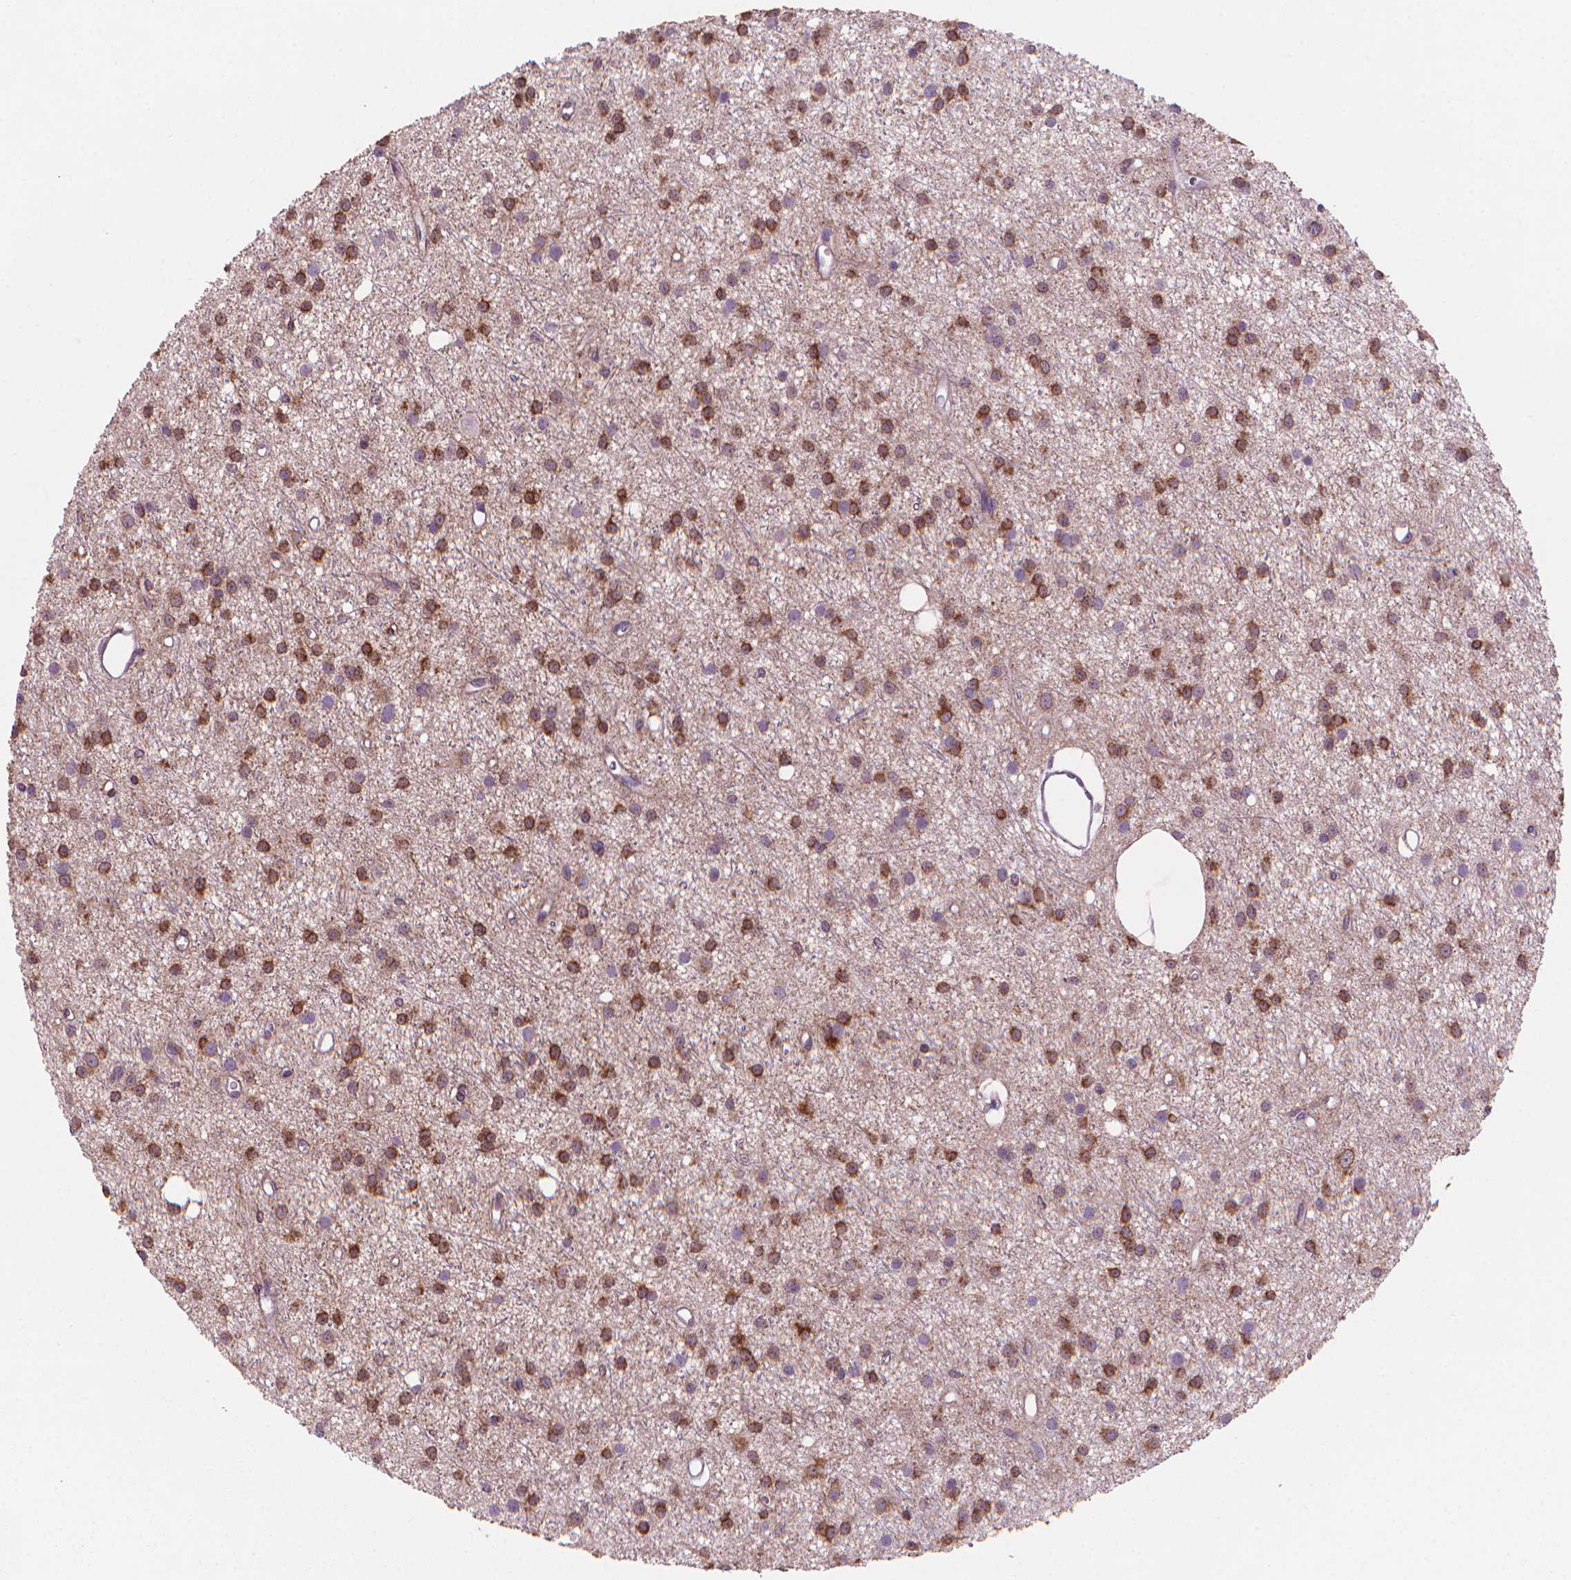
{"staining": {"intensity": "moderate", "quantity": ">75%", "location": "cytoplasmic/membranous"}, "tissue": "glioma", "cell_type": "Tumor cells", "image_type": "cancer", "snomed": [{"axis": "morphology", "description": "Glioma, malignant, Low grade"}, {"axis": "topography", "description": "Brain"}], "caption": "High-magnification brightfield microscopy of glioma stained with DAB (3,3'-diaminobenzidine) (brown) and counterstained with hematoxylin (blue). tumor cells exhibit moderate cytoplasmic/membranous positivity is identified in about>75% of cells.", "gene": "BCL2", "patient": {"sex": "male", "age": 27}}